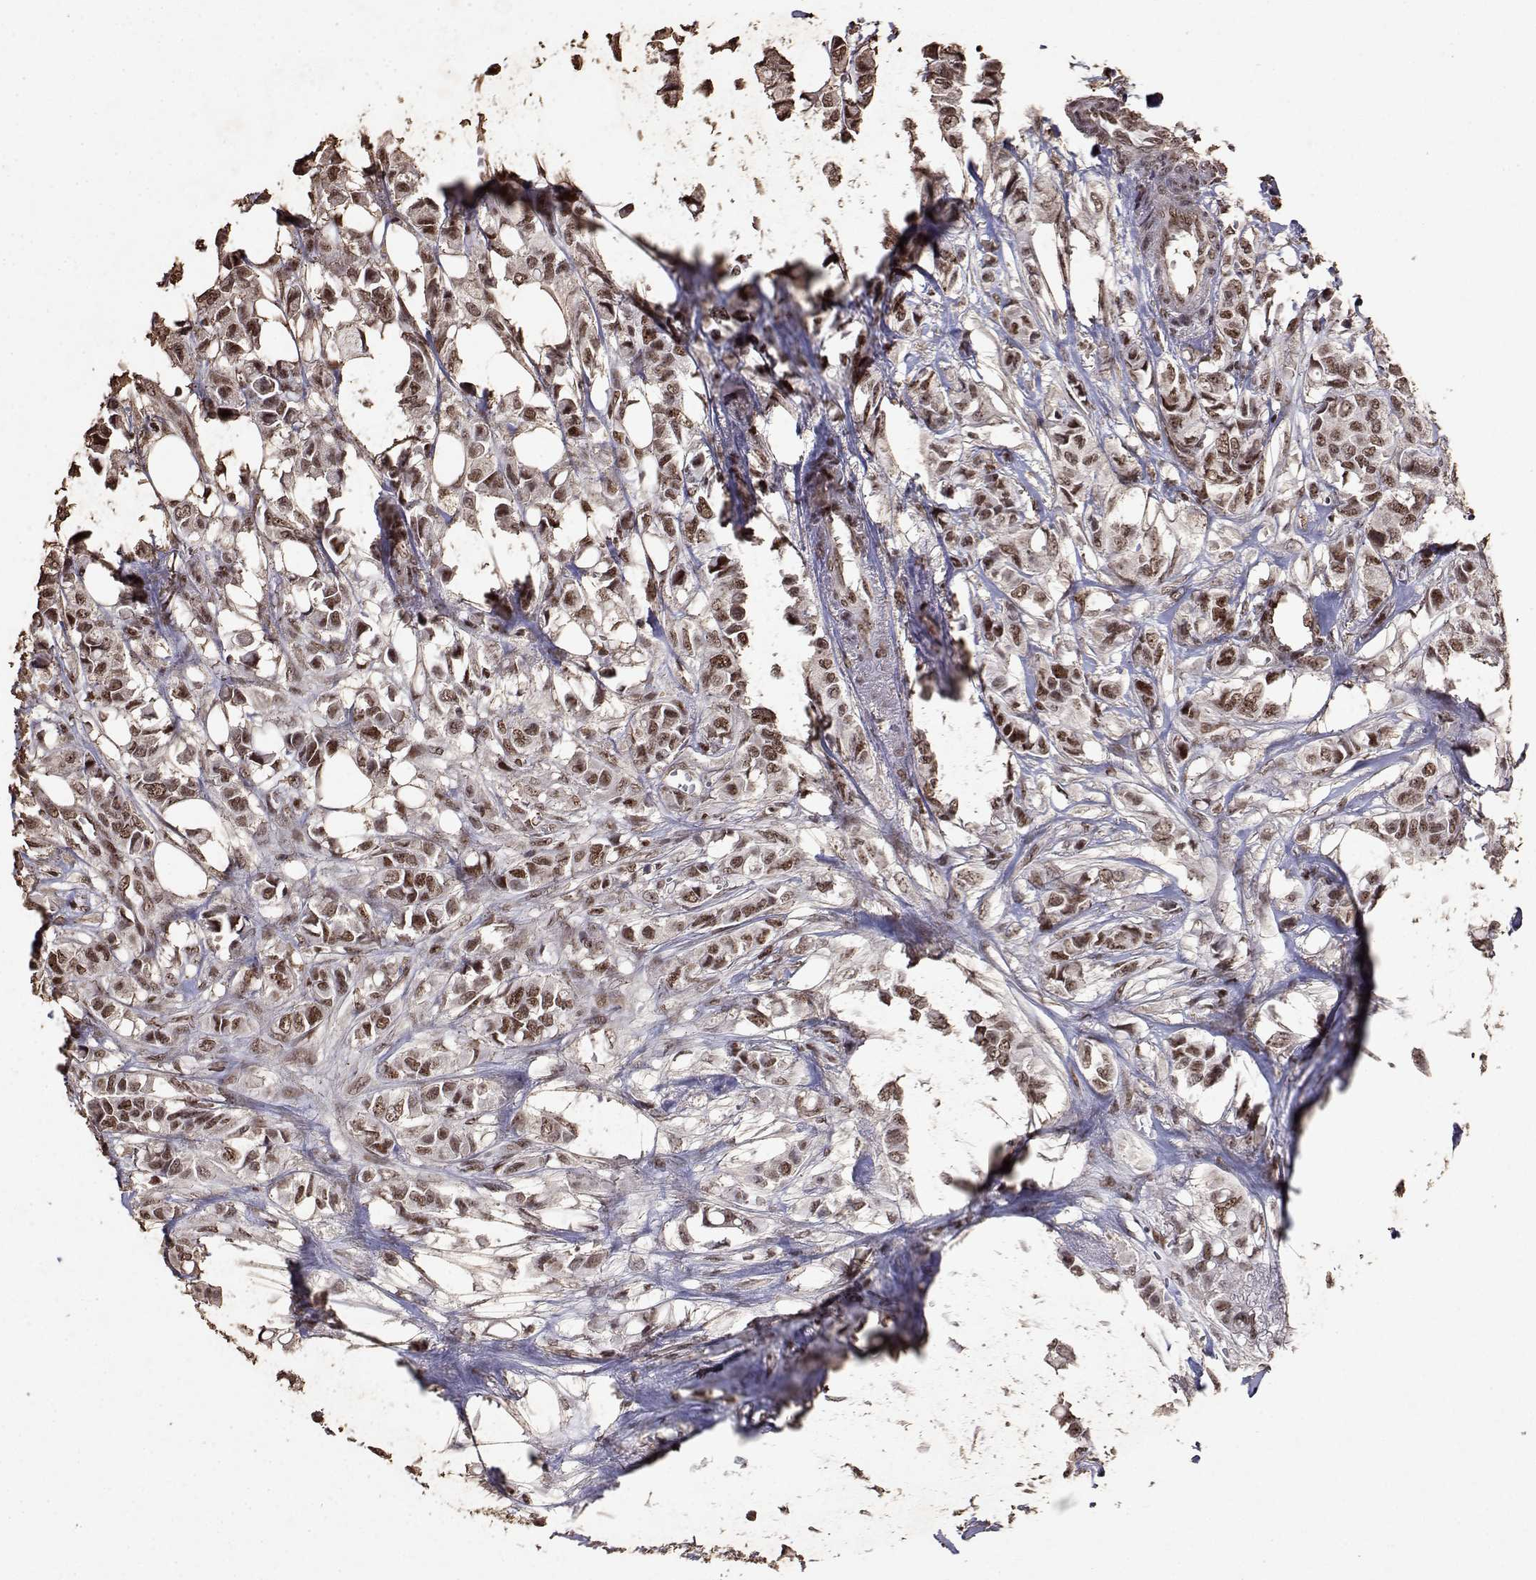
{"staining": {"intensity": "moderate", "quantity": ">75%", "location": "nuclear"}, "tissue": "breast cancer", "cell_type": "Tumor cells", "image_type": "cancer", "snomed": [{"axis": "morphology", "description": "Duct carcinoma"}, {"axis": "topography", "description": "Breast"}], "caption": "A brown stain shows moderate nuclear positivity of a protein in human infiltrating ductal carcinoma (breast) tumor cells. The protein of interest is shown in brown color, while the nuclei are stained blue.", "gene": "TOE1", "patient": {"sex": "female", "age": 85}}